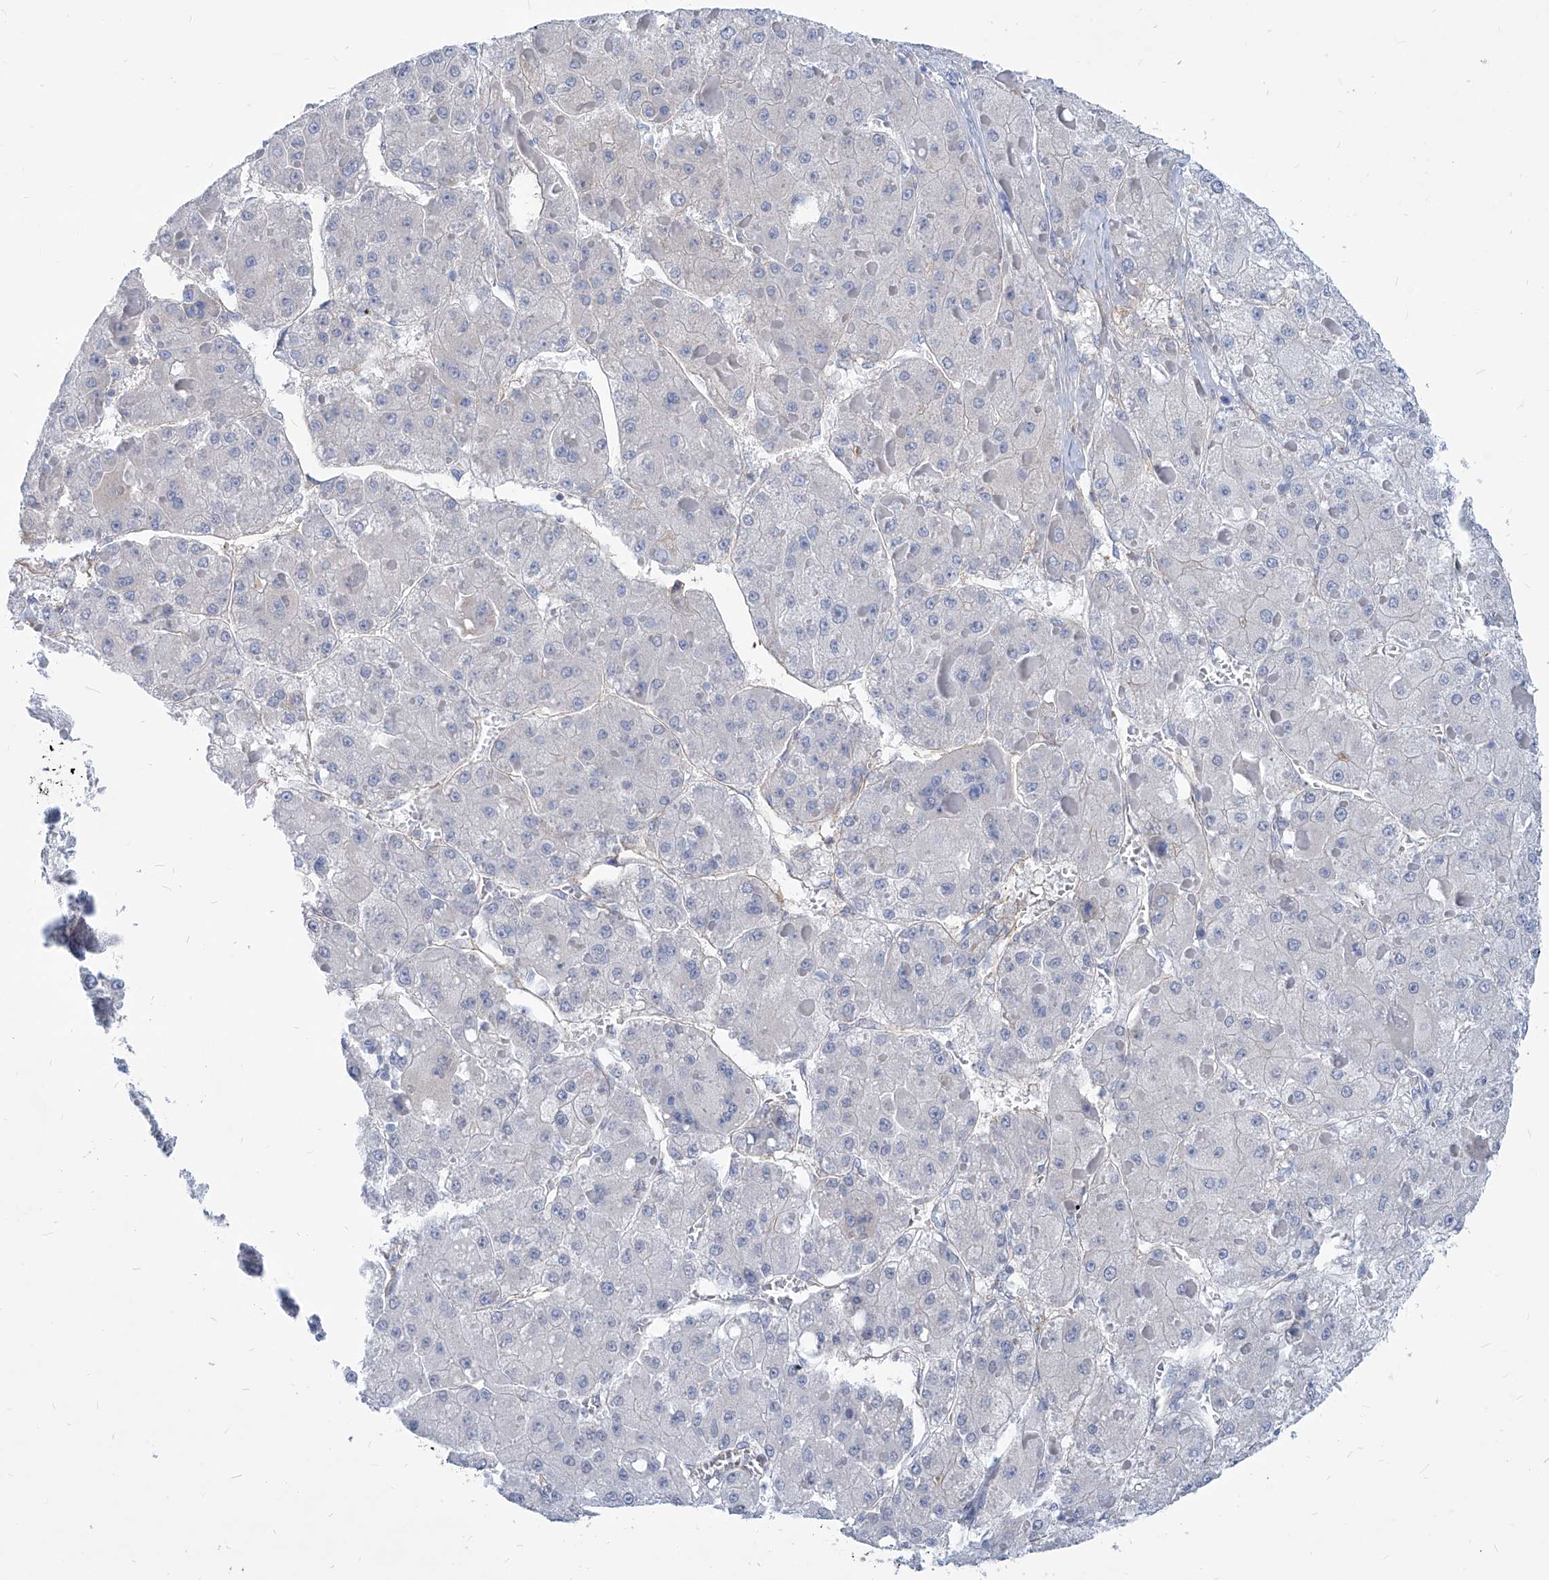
{"staining": {"intensity": "negative", "quantity": "none", "location": "none"}, "tissue": "liver cancer", "cell_type": "Tumor cells", "image_type": "cancer", "snomed": [{"axis": "morphology", "description": "Carcinoma, Hepatocellular, NOS"}, {"axis": "topography", "description": "Liver"}], "caption": "Image shows no protein expression in tumor cells of hepatocellular carcinoma (liver) tissue.", "gene": "AKAP10", "patient": {"sex": "female", "age": 73}}